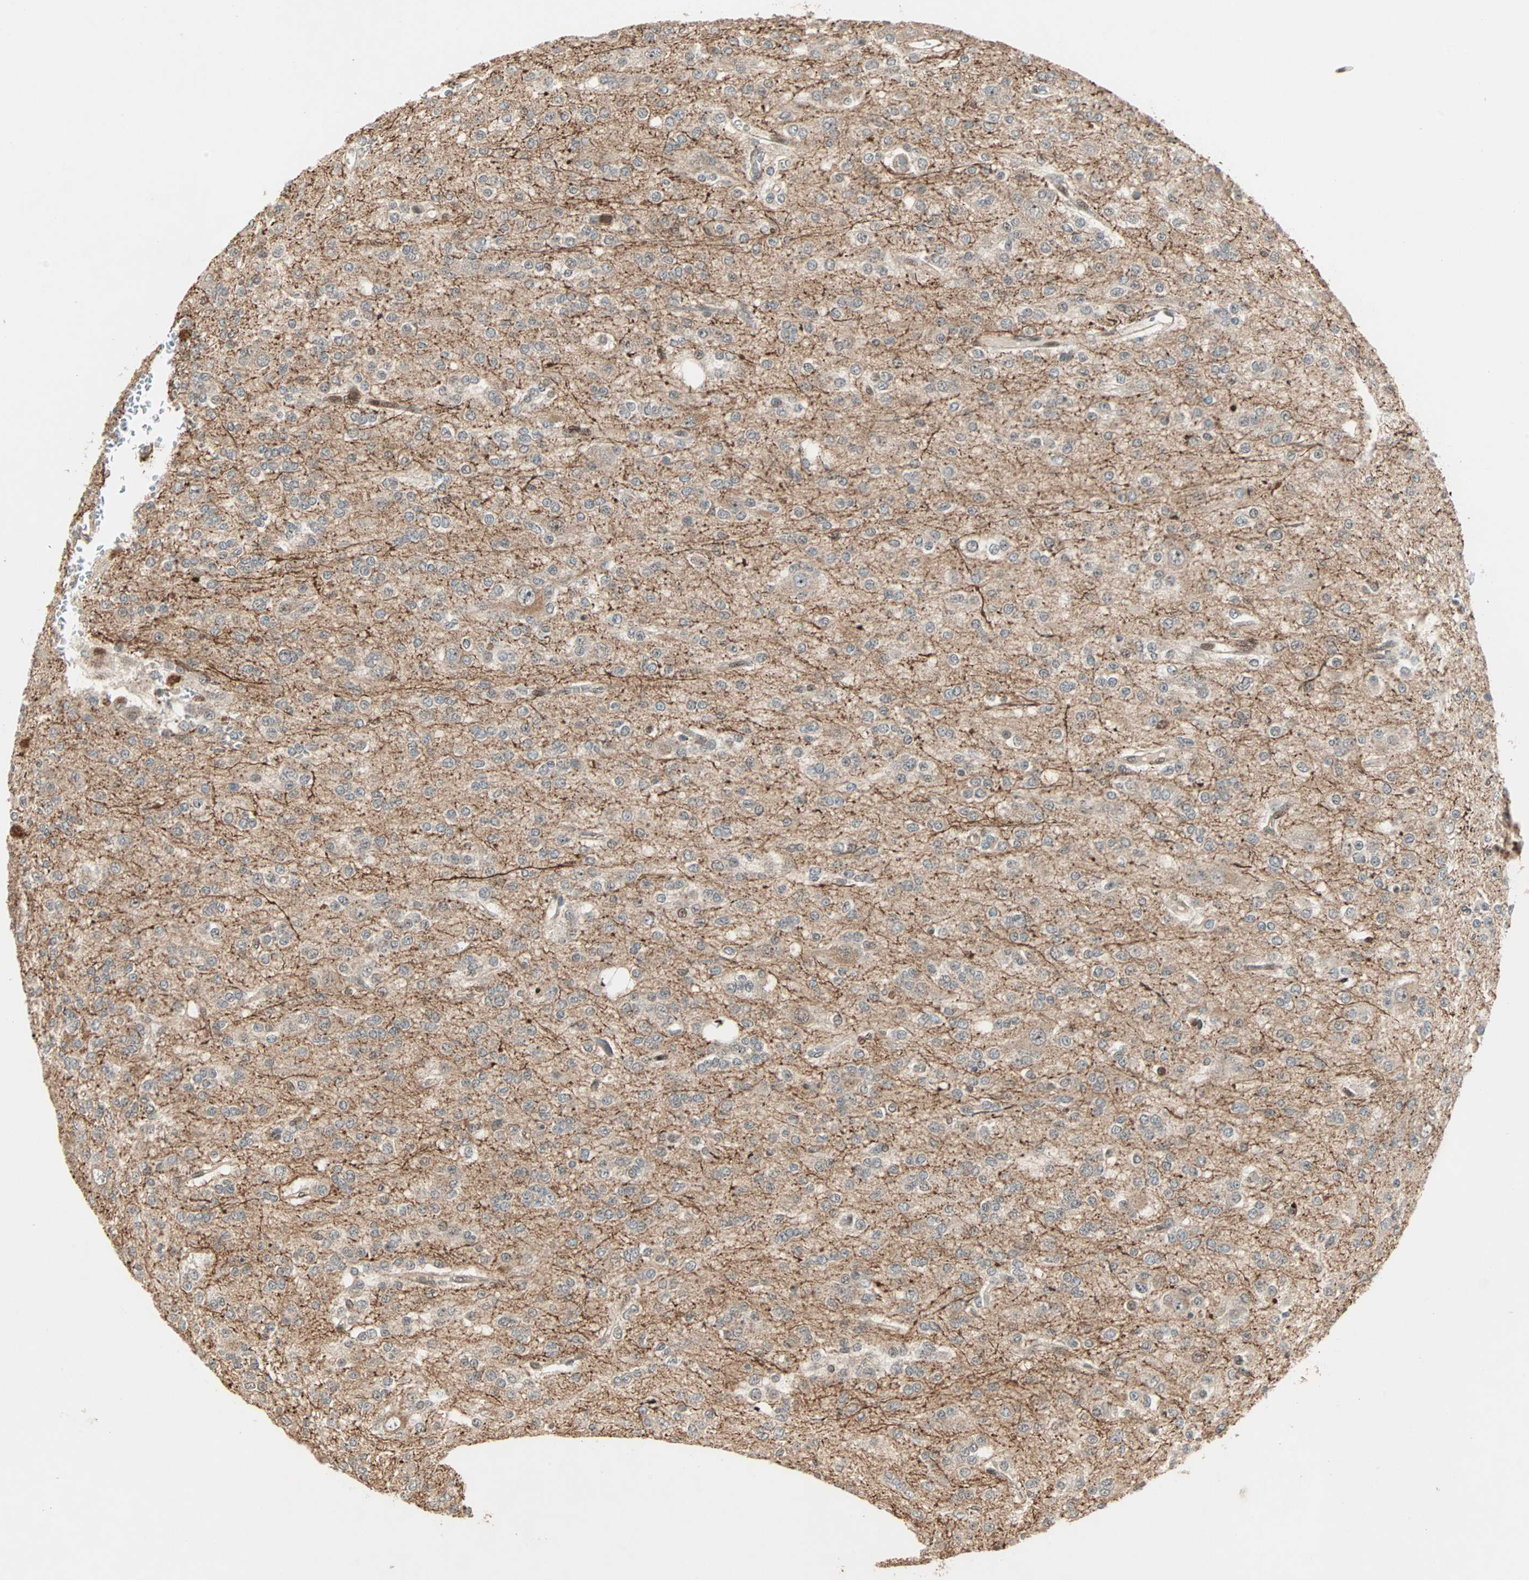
{"staining": {"intensity": "moderate", "quantity": ">75%", "location": "cytoplasmic/membranous,nuclear"}, "tissue": "glioma", "cell_type": "Tumor cells", "image_type": "cancer", "snomed": [{"axis": "morphology", "description": "Glioma, malignant, Low grade"}, {"axis": "topography", "description": "Brain"}], "caption": "Immunohistochemical staining of glioma displays moderate cytoplasmic/membranous and nuclear protein positivity in approximately >75% of tumor cells.", "gene": "ZBED9", "patient": {"sex": "male", "age": 38}}